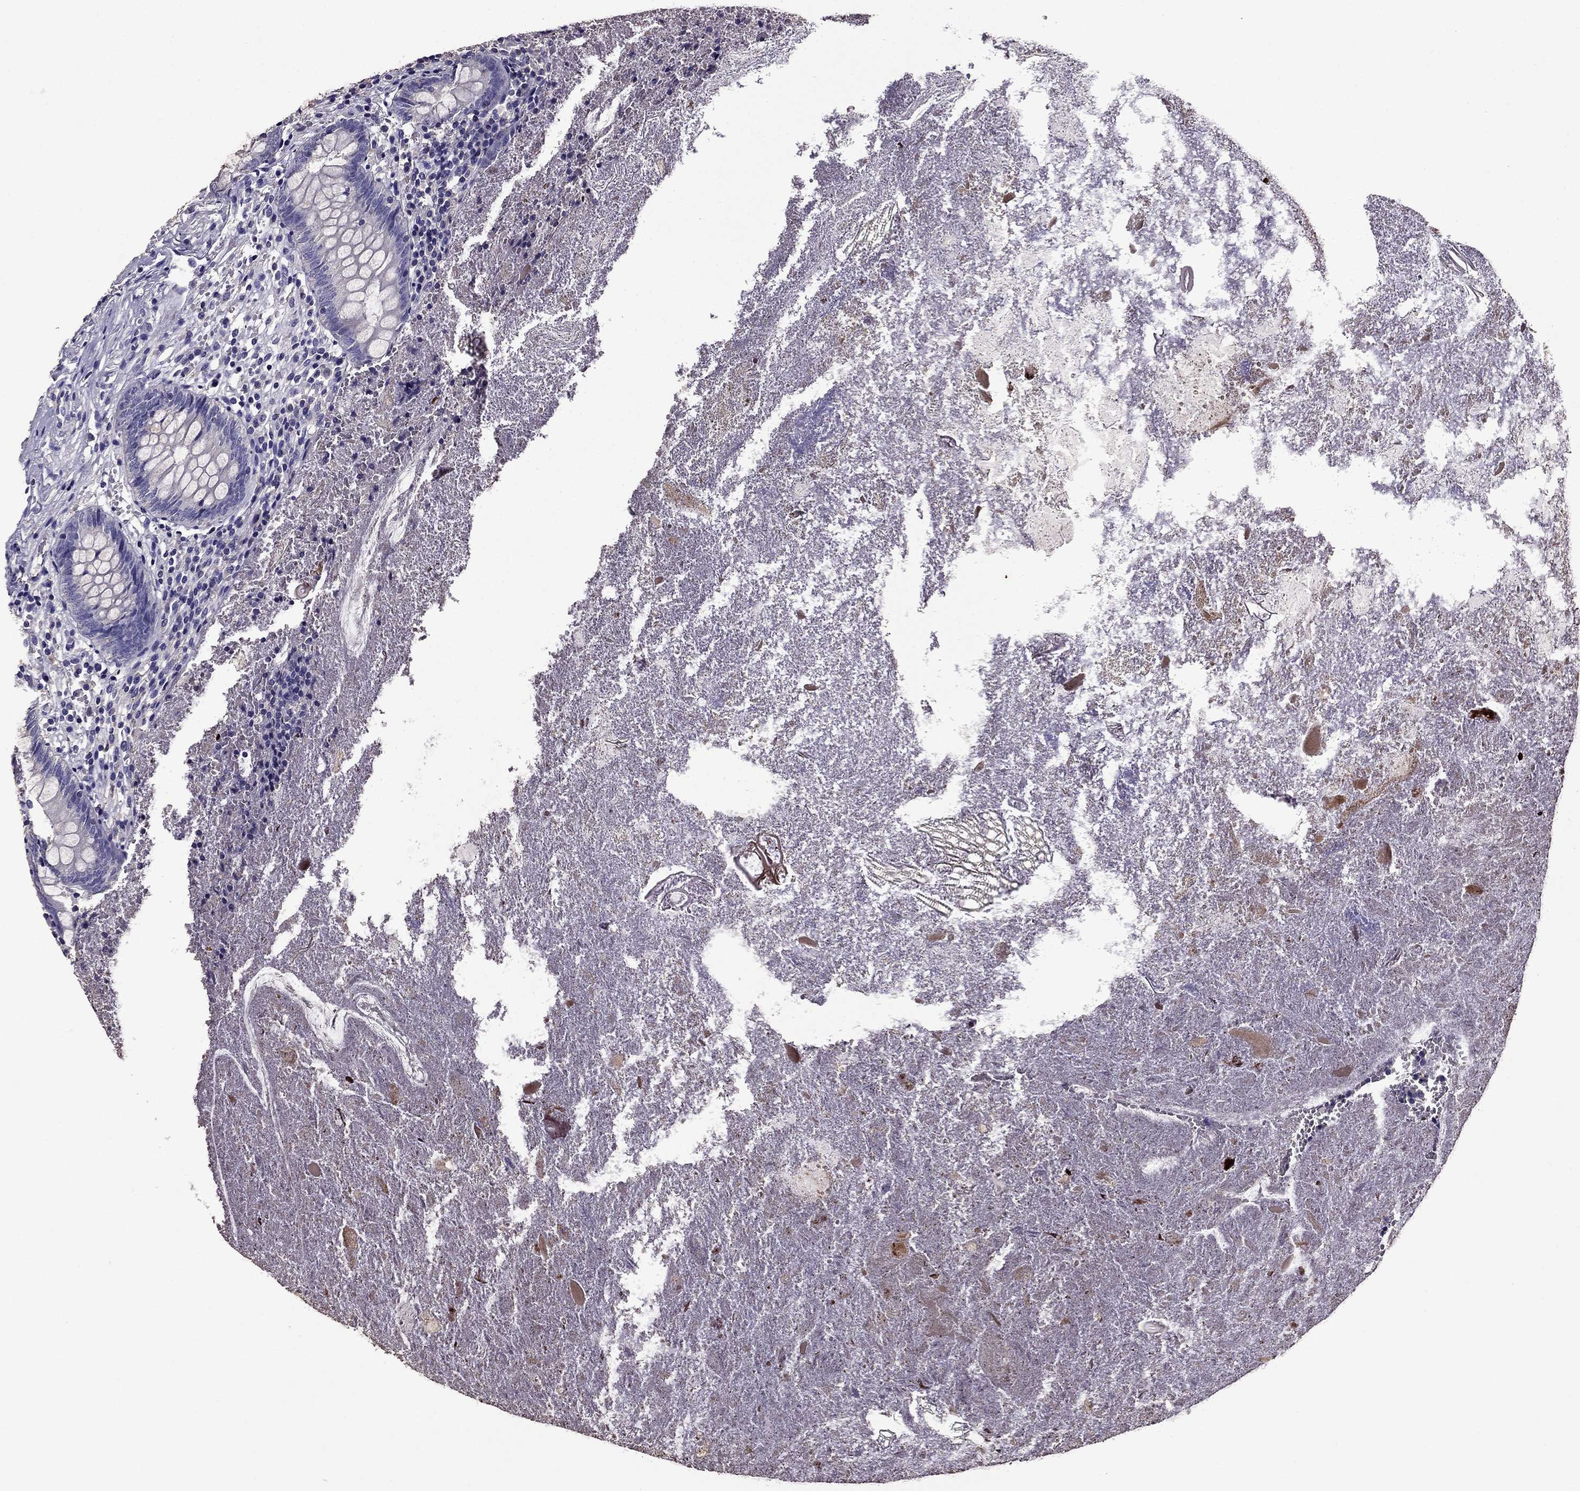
{"staining": {"intensity": "negative", "quantity": "none", "location": "none"}, "tissue": "appendix", "cell_type": "Glandular cells", "image_type": "normal", "snomed": [{"axis": "morphology", "description": "Normal tissue, NOS"}, {"axis": "topography", "description": "Appendix"}], "caption": "Immunohistochemistry (IHC) photomicrograph of normal human appendix stained for a protein (brown), which displays no expression in glandular cells.", "gene": "NKX3", "patient": {"sex": "female", "age": 23}}